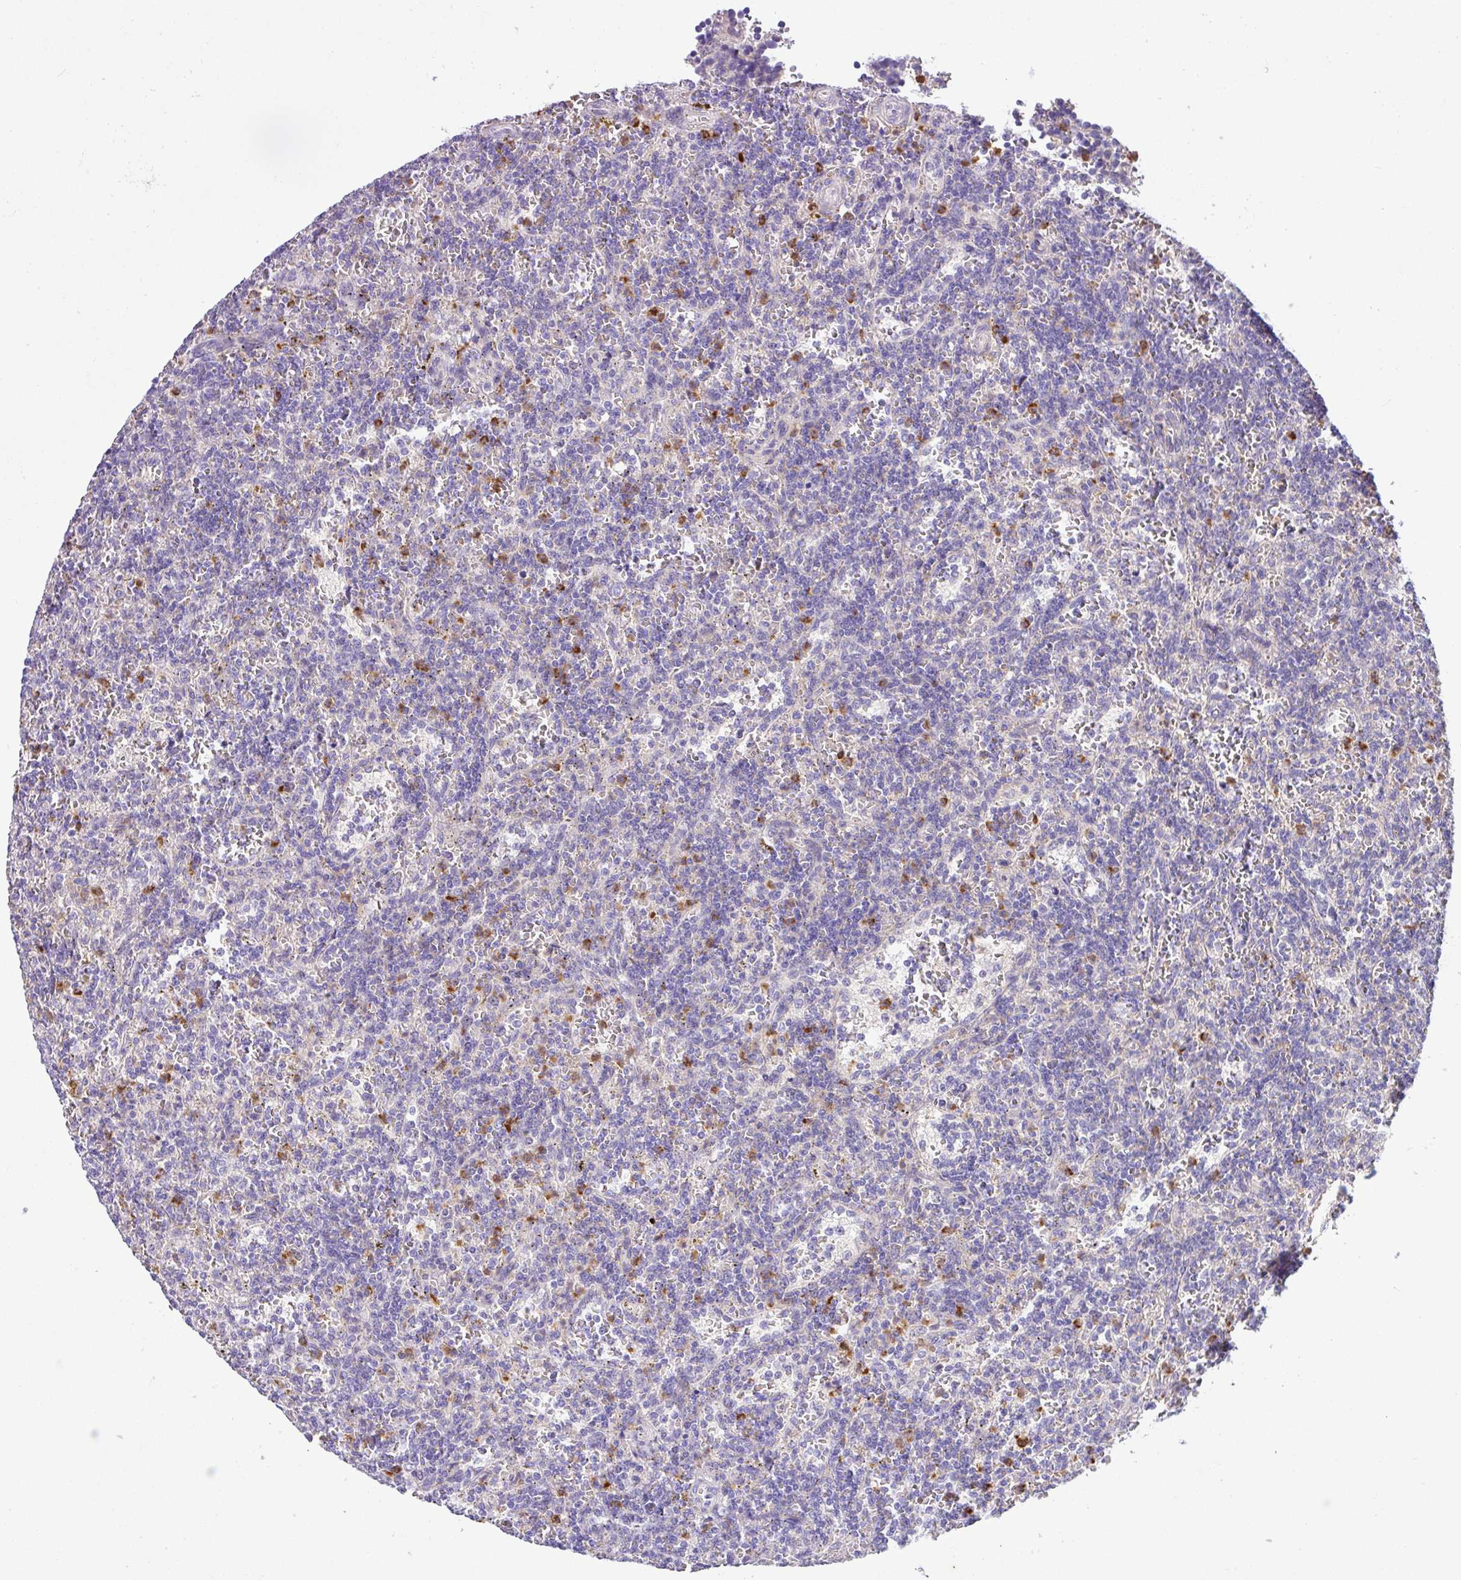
{"staining": {"intensity": "negative", "quantity": "none", "location": "none"}, "tissue": "lymphoma", "cell_type": "Tumor cells", "image_type": "cancer", "snomed": [{"axis": "morphology", "description": "Malignant lymphoma, non-Hodgkin's type, Low grade"}, {"axis": "topography", "description": "Spleen"}], "caption": "Malignant lymphoma, non-Hodgkin's type (low-grade) stained for a protein using IHC shows no positivity tumor cells.", "gene": "CRISP3", "patient": {"sex": "male", "age": 73}}